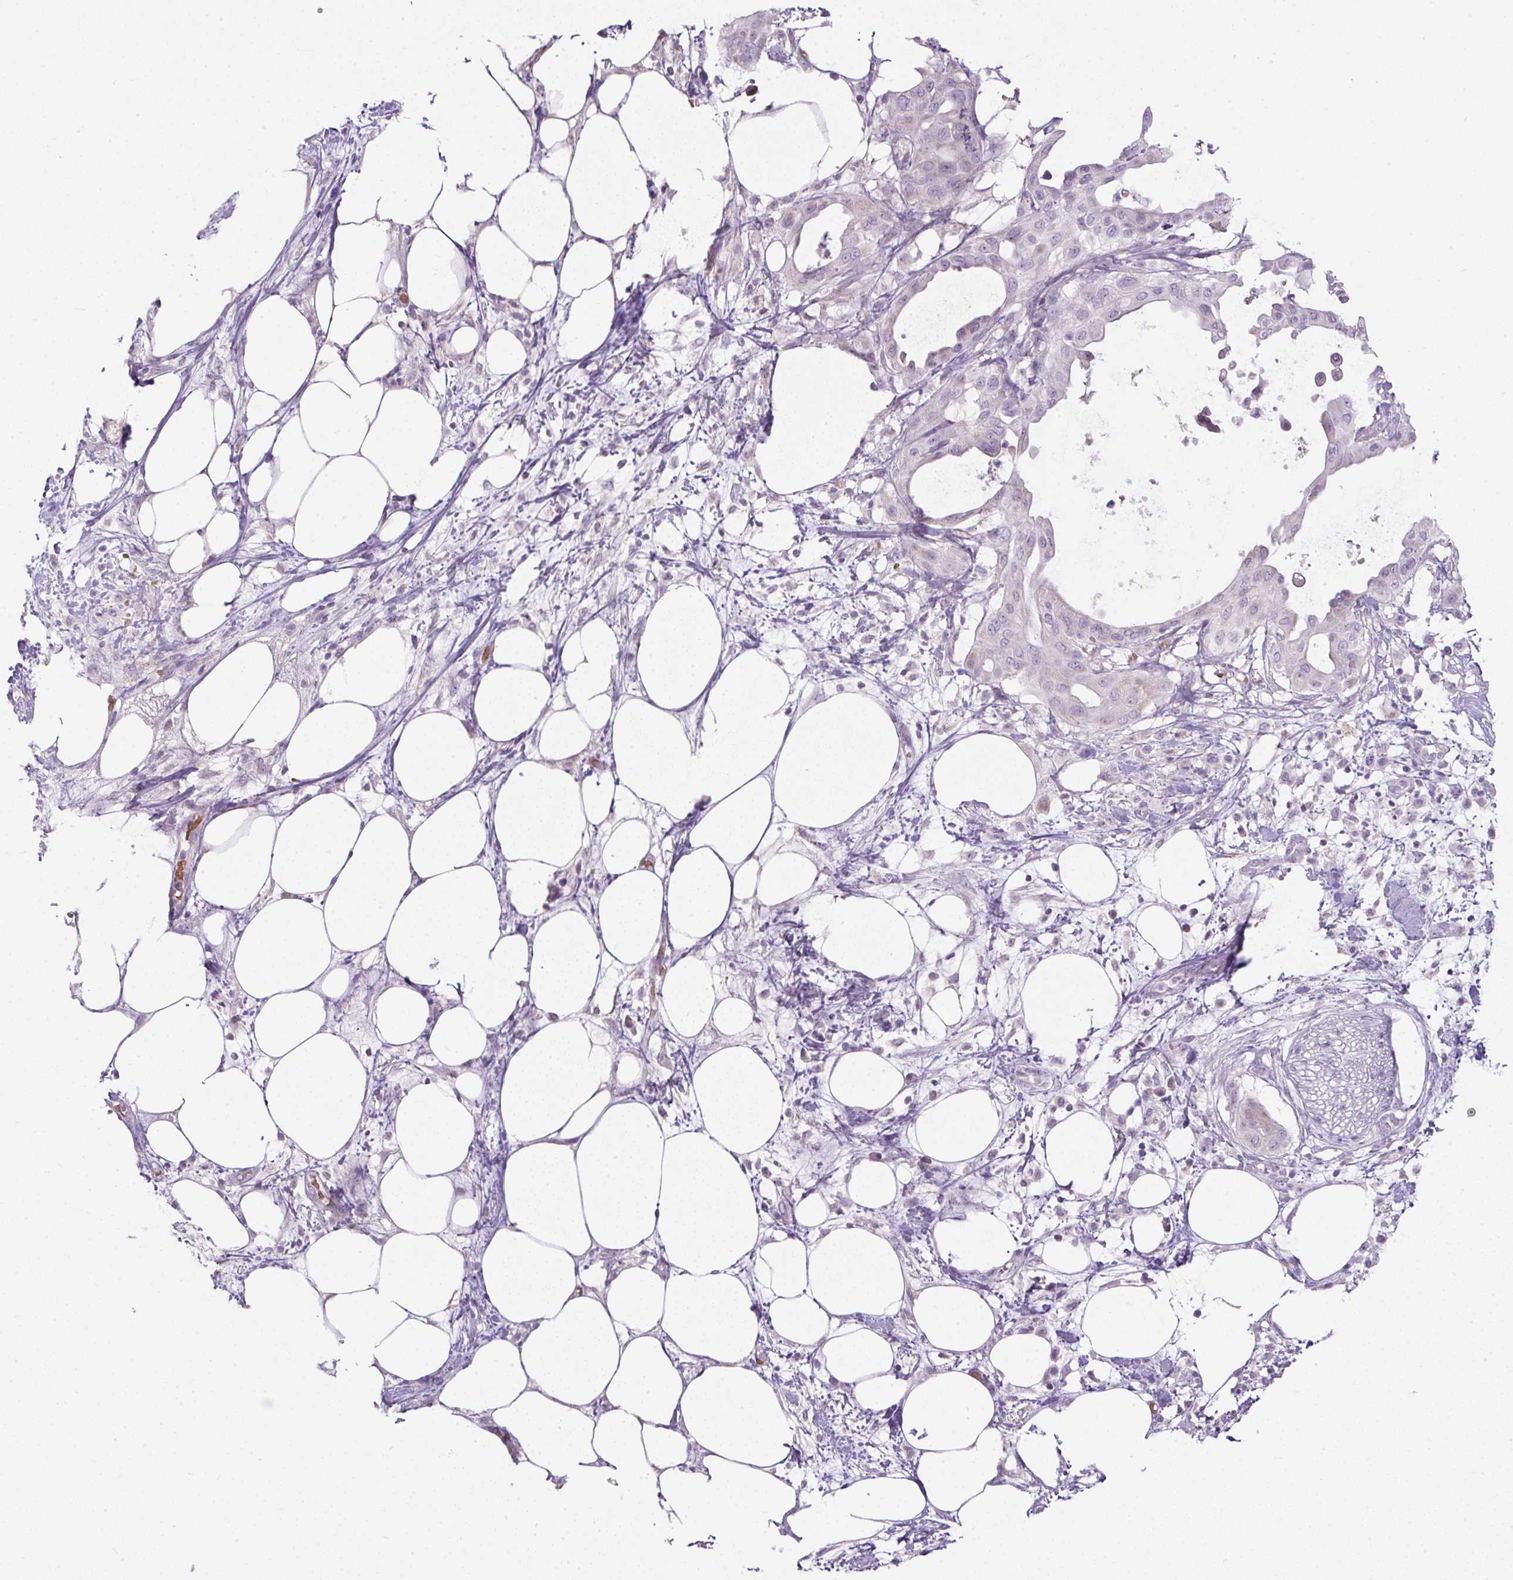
{"staining": {"intensity": "negative", "quantity": "none", "location": "none"}, "tissue": "pancreatic cancer", "cell_type": "Tumor cells", "image_type": "cancer", "snomed": [{"axis": "morphology", "description": "Adenocarcinoma, NOS"}, {"axis": "topography", "description": "Pancreas"}], "caption": "Immunohistochemistry photomicrograph of adenocarcinoma (pancreatic) stained for a protein (brown), which demonstrates no staining in tumor cells.", "gene": "FGFBP3", "patient": {"sex": "male", "age": 68}}